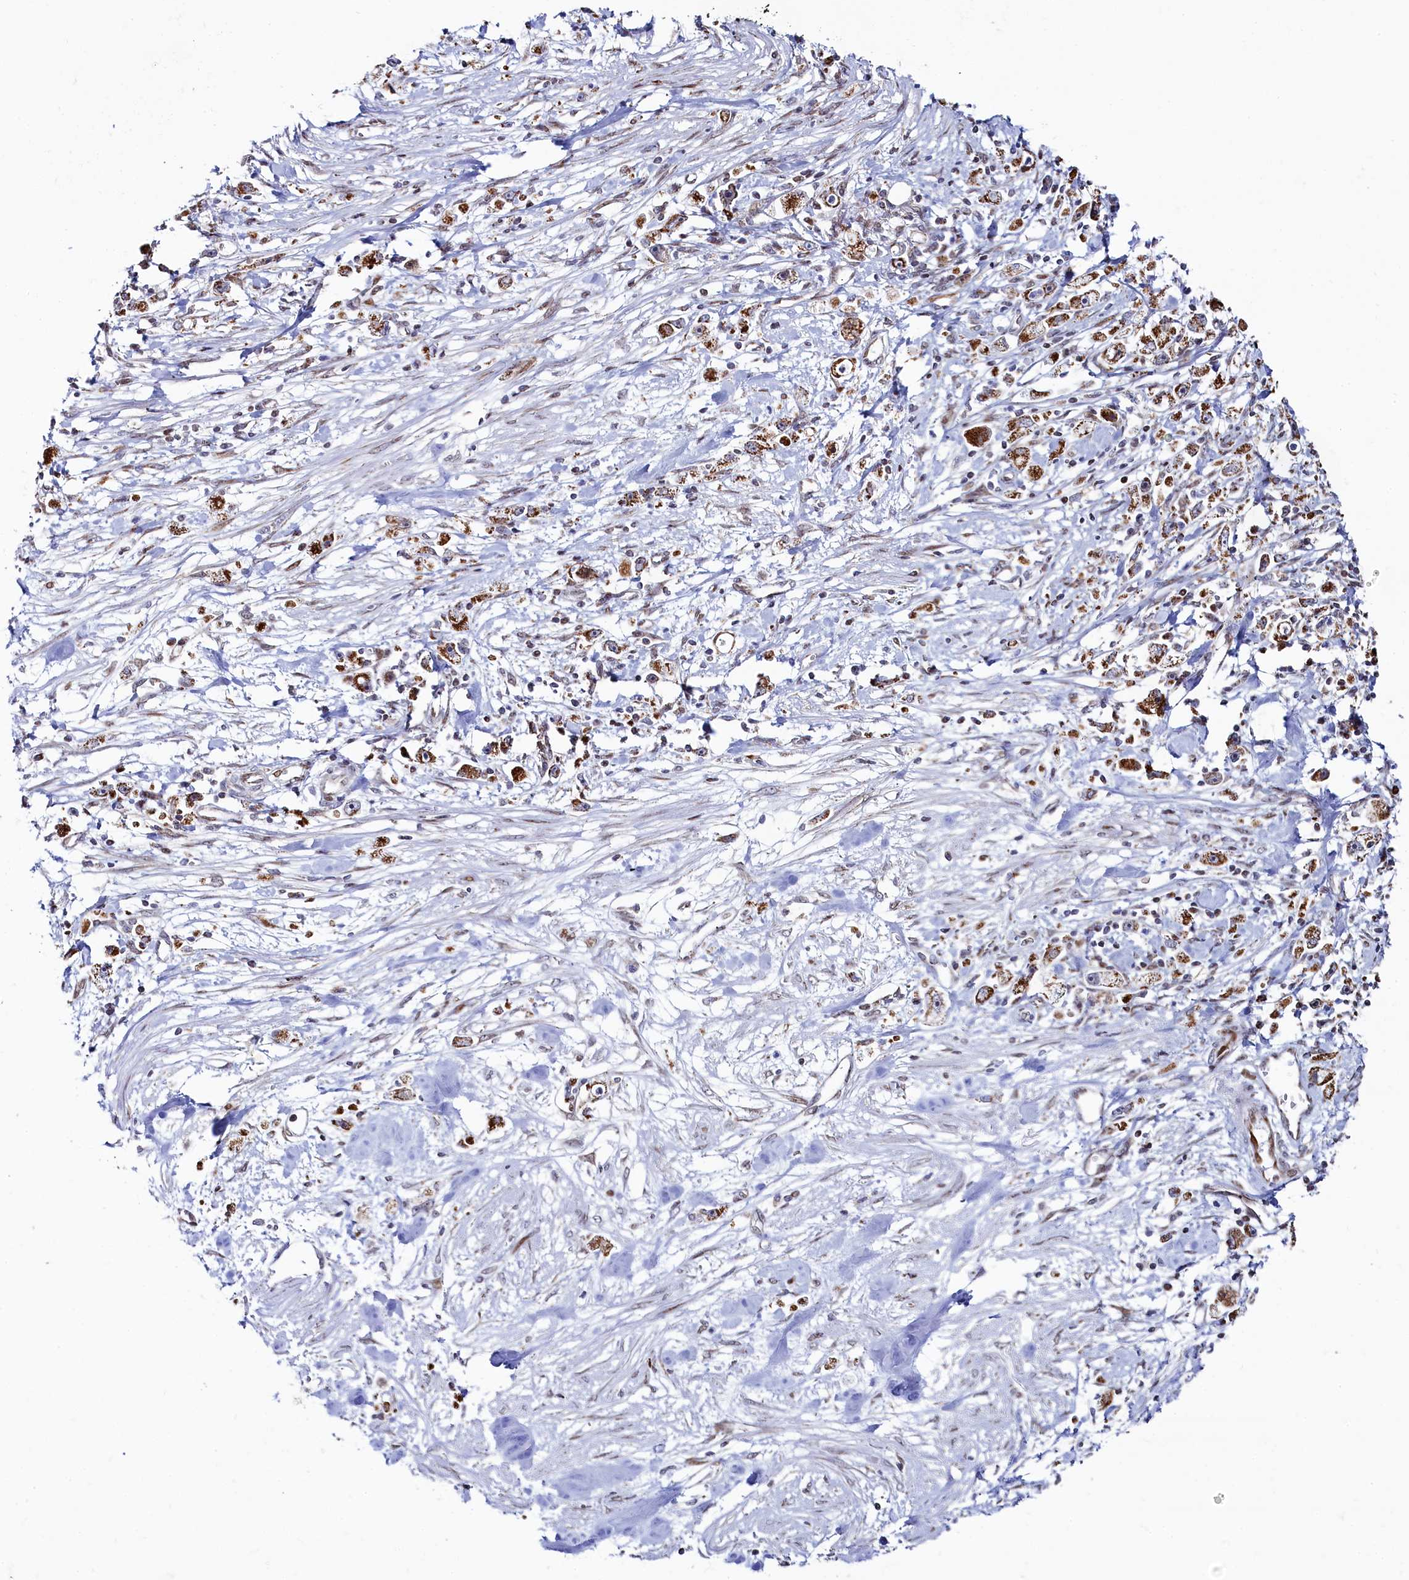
{"staining": {"intensity": "moderate", "quantity": ">75%", "location": "cytoplasmic/membranous"}, "tissue": "stomach cancer", "cell_type": "Tumor cells", "image_type": "cancer", "snomed": [{"axis": "morphology", "description": "Adenocarcinoma, NOS"}, {"axis": "topography", "description": "Stomach"}], "caption": "The immunohistochemical stain shows moderate cytoplasmic/membranous staining in tumor cells of stomach cancer (adenocarcinoma) tissue.", "gene": "HDGFL3", "patient": {"sex": "female", "age": 59}}